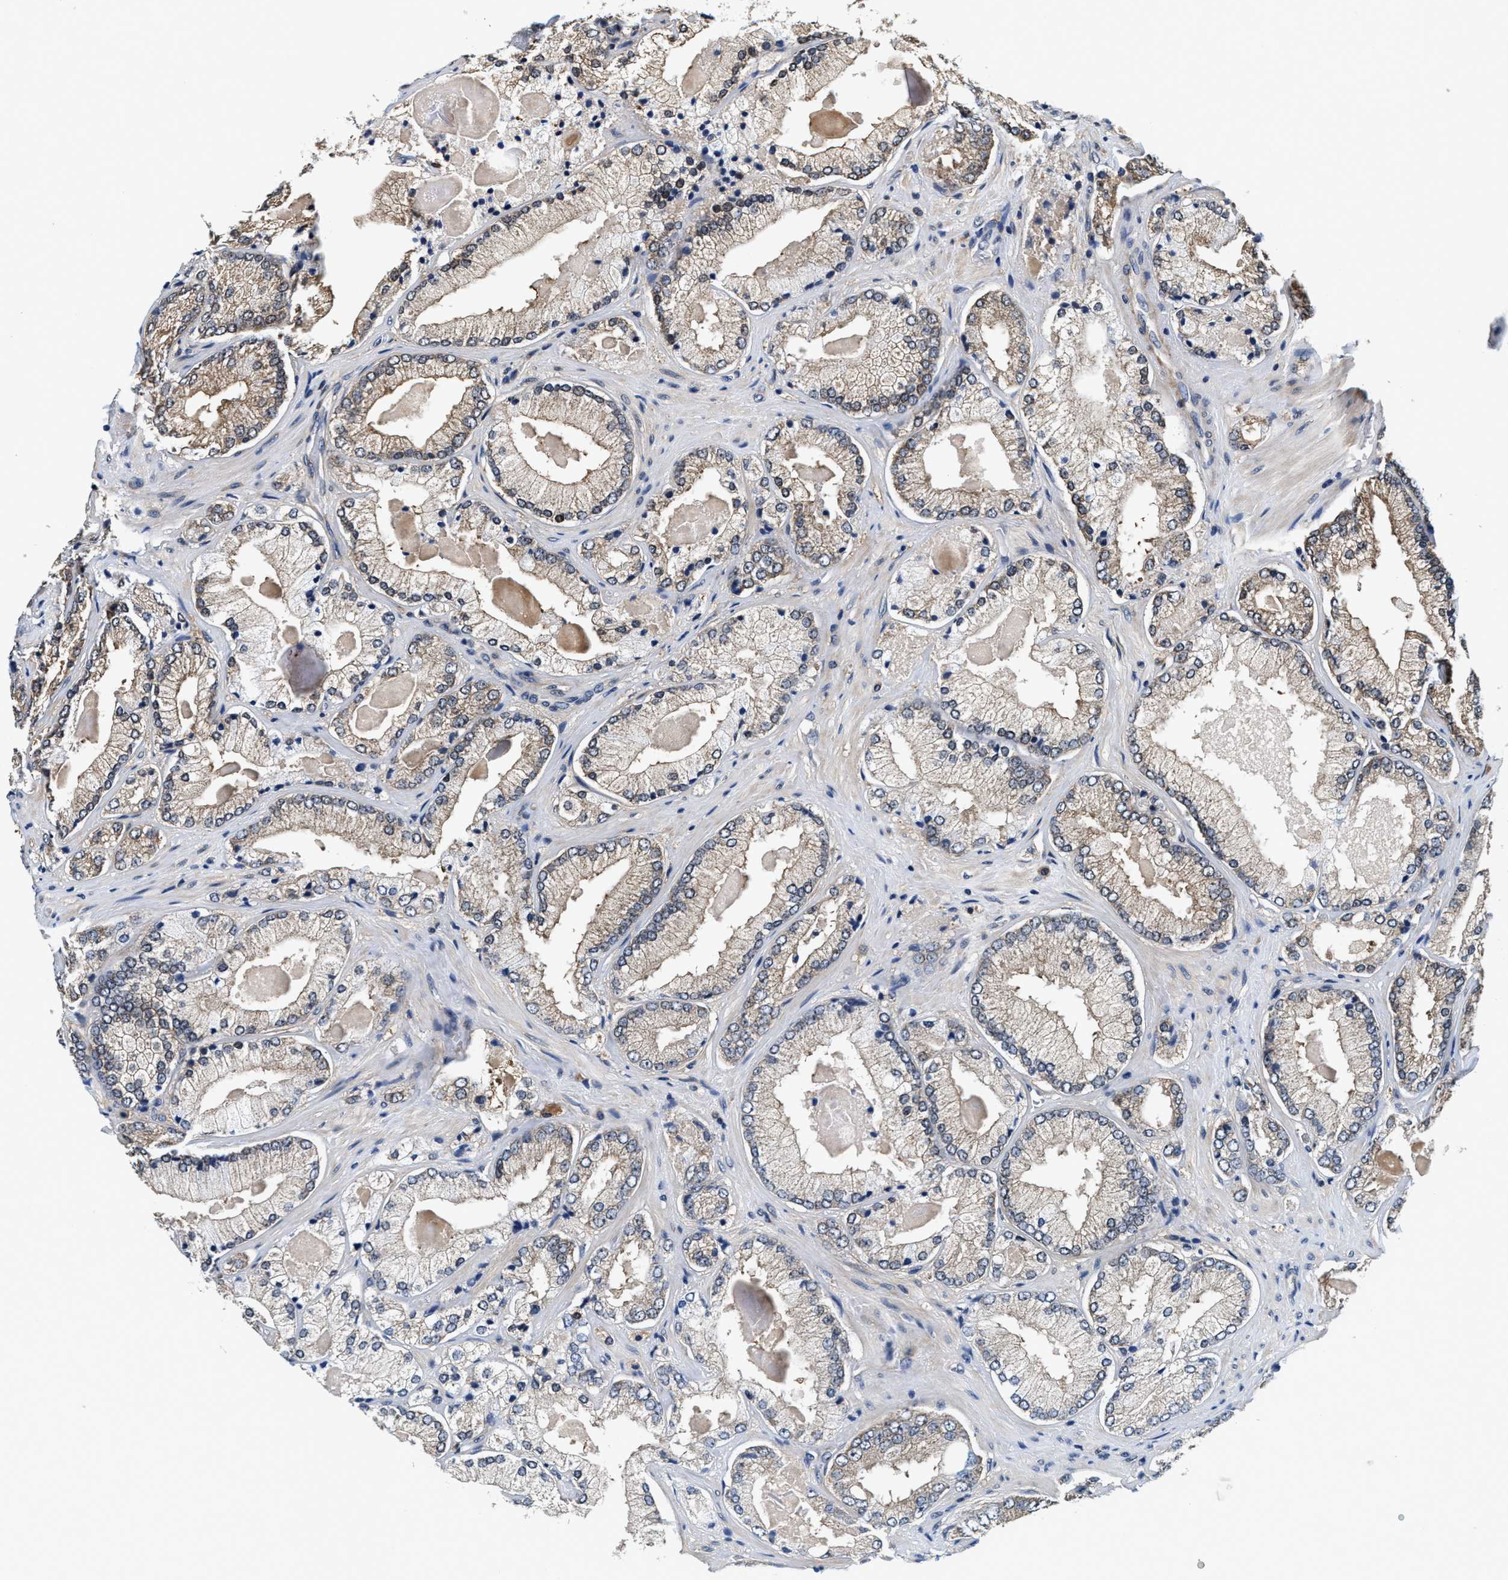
{"staining": {"intensity": "weak", "quantity": "25%-75%", "location": "cytoplasmic/membranous"}, "tissue": "prostate cancer", "cell_type": "Tumor cells", "image_type": "cancer", "snomed": [{"axis": "morphology", "description": "Adenocarcinoma, Low grade"}, {"axis": "topography", "description": "Prostate"}], "caption": "Adenocarcinoma (low-grade) (prostate) stained with a brown dye reveals weak cytoplasmic/membranous positive expression in approximately 25%-75% of tumor cells.", "gene": "PHPT1", "patient": {"sex": "male", "age": 65}}